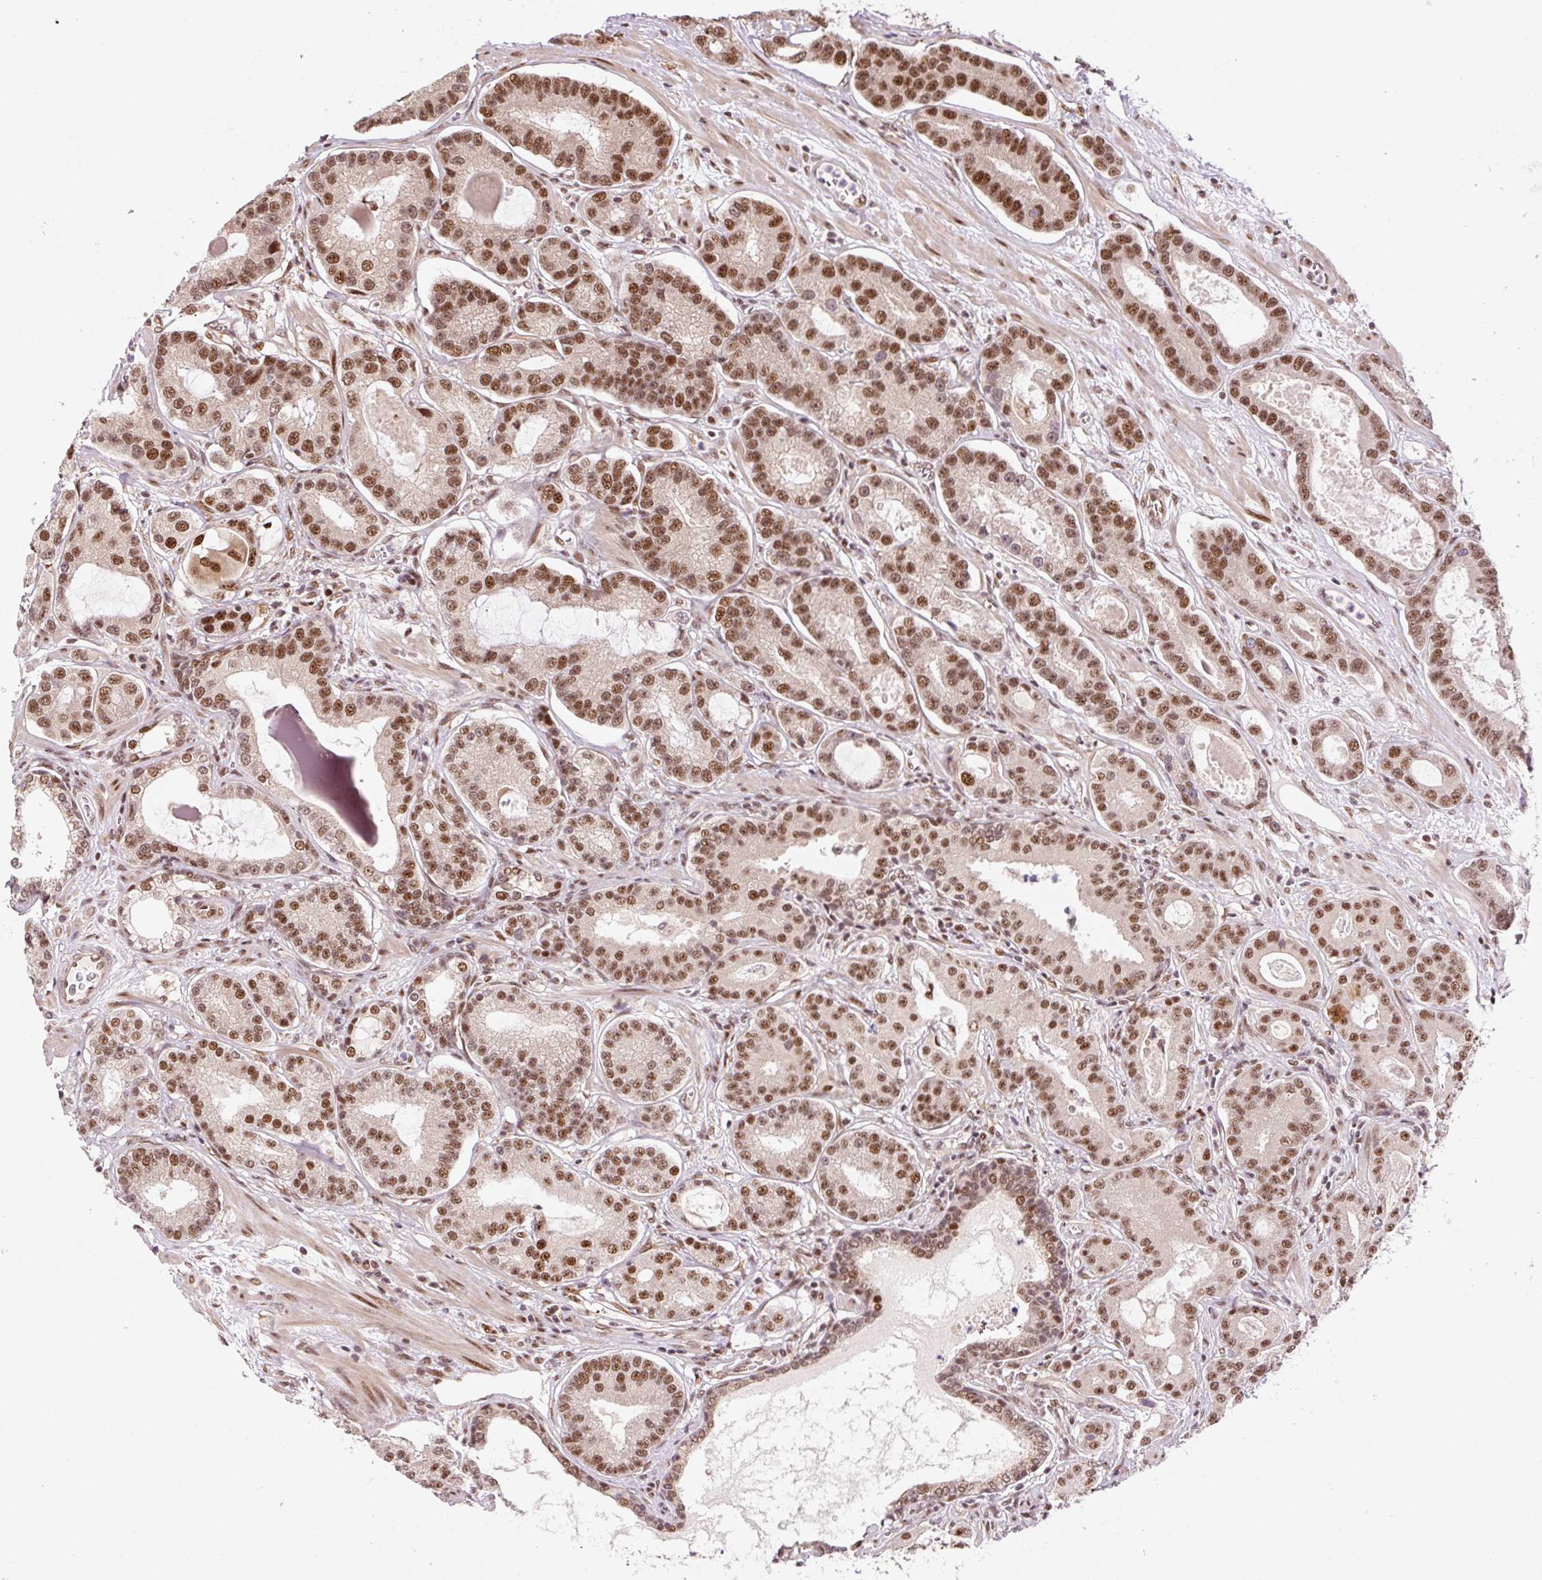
{"staining": {"intensity": "moderate", "quantity": ">75%", "location": "nuclear"}, "tissue": "prostate cancer", "cell_type": "Tumor cells", "image_type": "cancer", "snomed": [{"axis": "morphology", "description": "Adenocarcinoma, High grade"}, {"axis": "topography", "description": "Prostate"}], "caption": "The histopathology image demonstrates staining of prostate high-grade adenocarcinoma, revealing moderate nuclear protein positivity (brown color) within tumor cells.", "gene": "INTS8", "patient": {"sex": "male", "age": 65}}